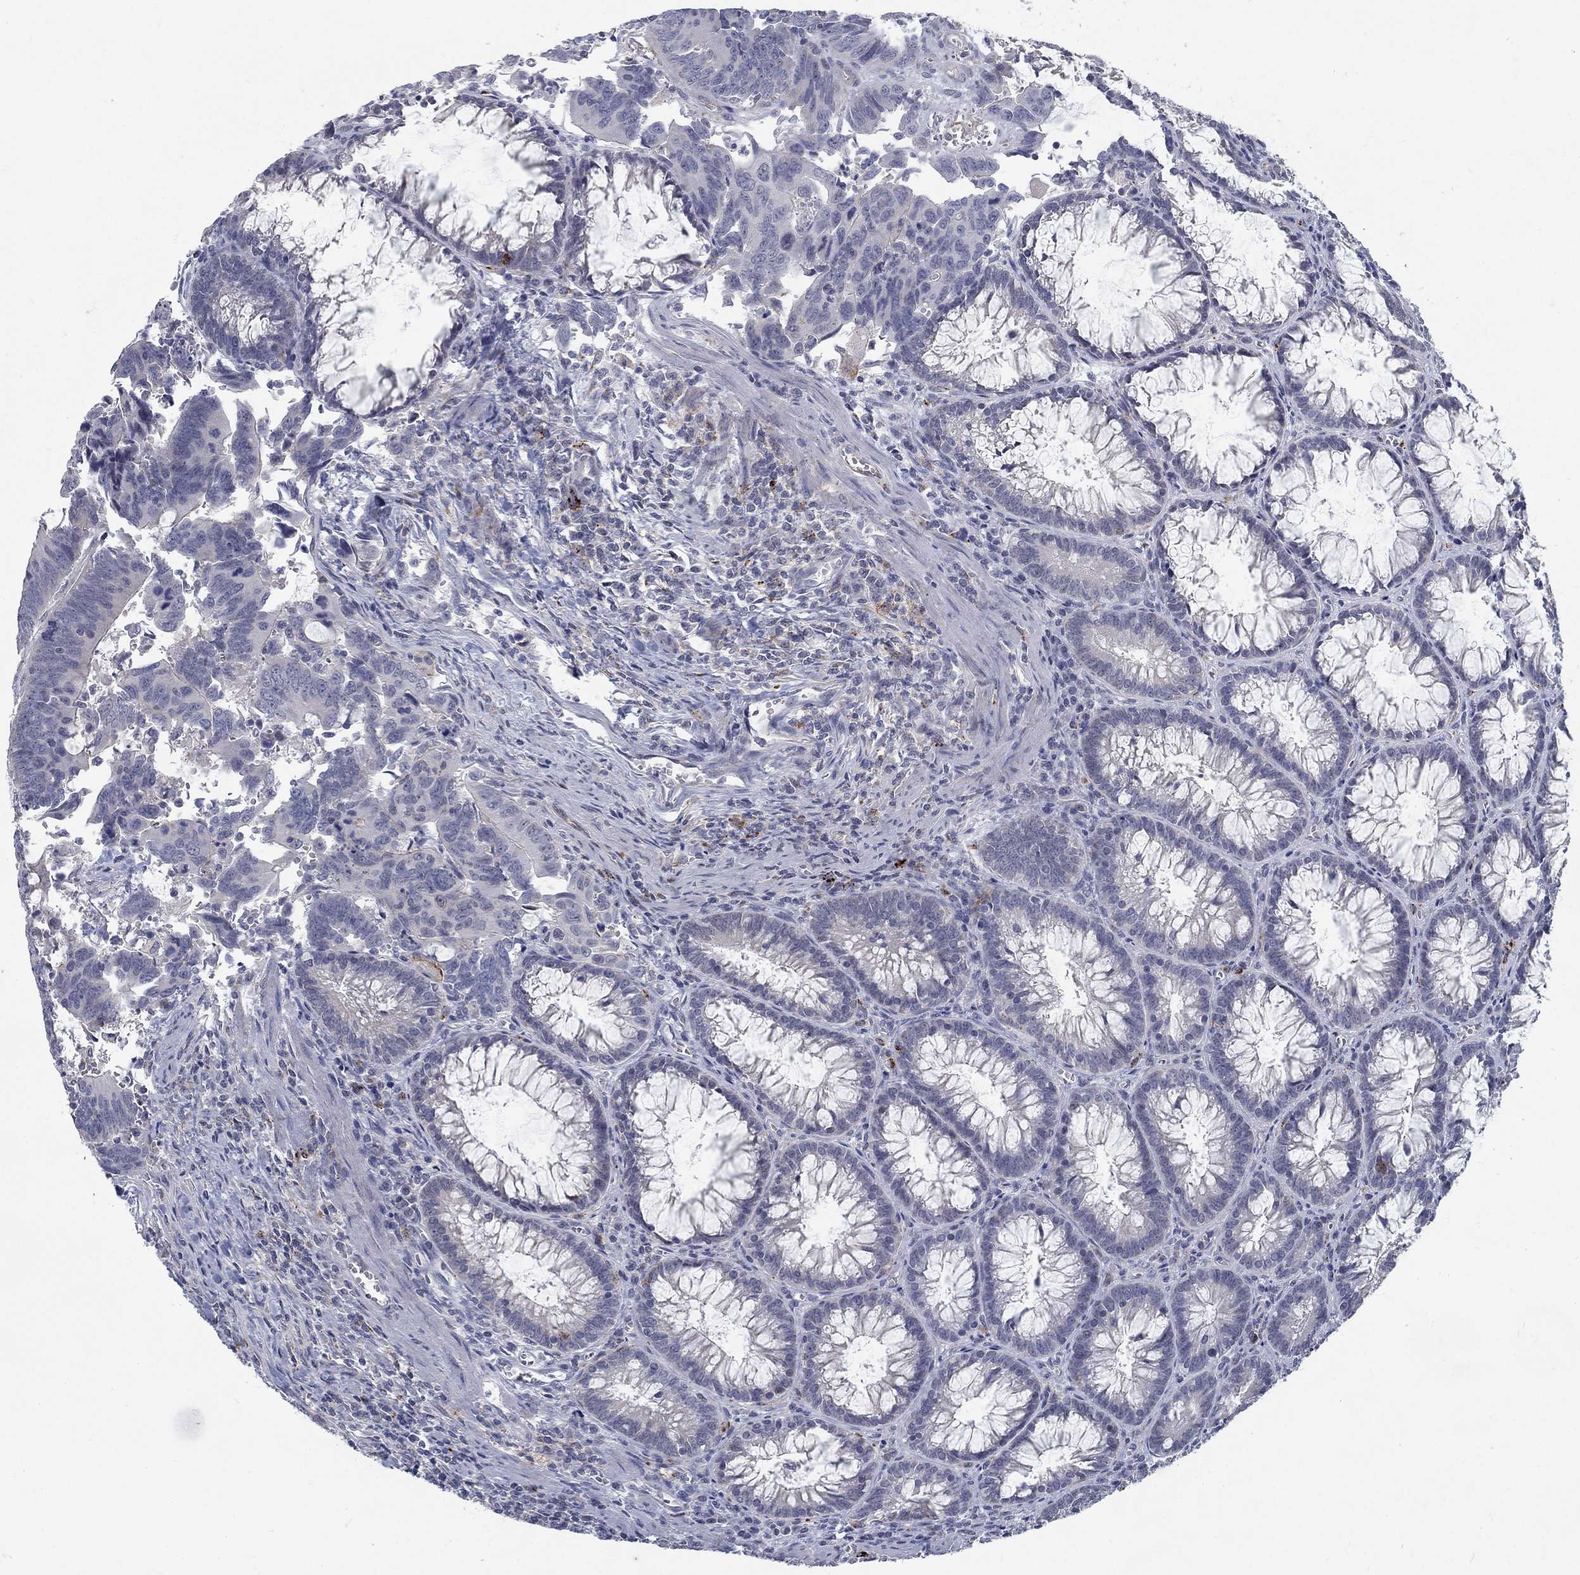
{"staining": {"intensity": "negative", "quantity": "none", "location": "none"}, "tissue": "colorectal cancer", "cell_type": "Tumor cells", "image_type": "cancer", "snomed": [{"axis": "morphology", "description": "Adenocarcinoma, NOS"}, {"axis": "topography", "description": "Rectum"}], "caption": "High magnification brightfield microscopy of colorectal cancer stained with DAB (3,3'-diaminobenzidine) (brown) and counterstained with hematoxylin (blue): tumor cells show no significant expression.", "gene": "MTSS2", "patient": {"sex": "male", "age": 67}}